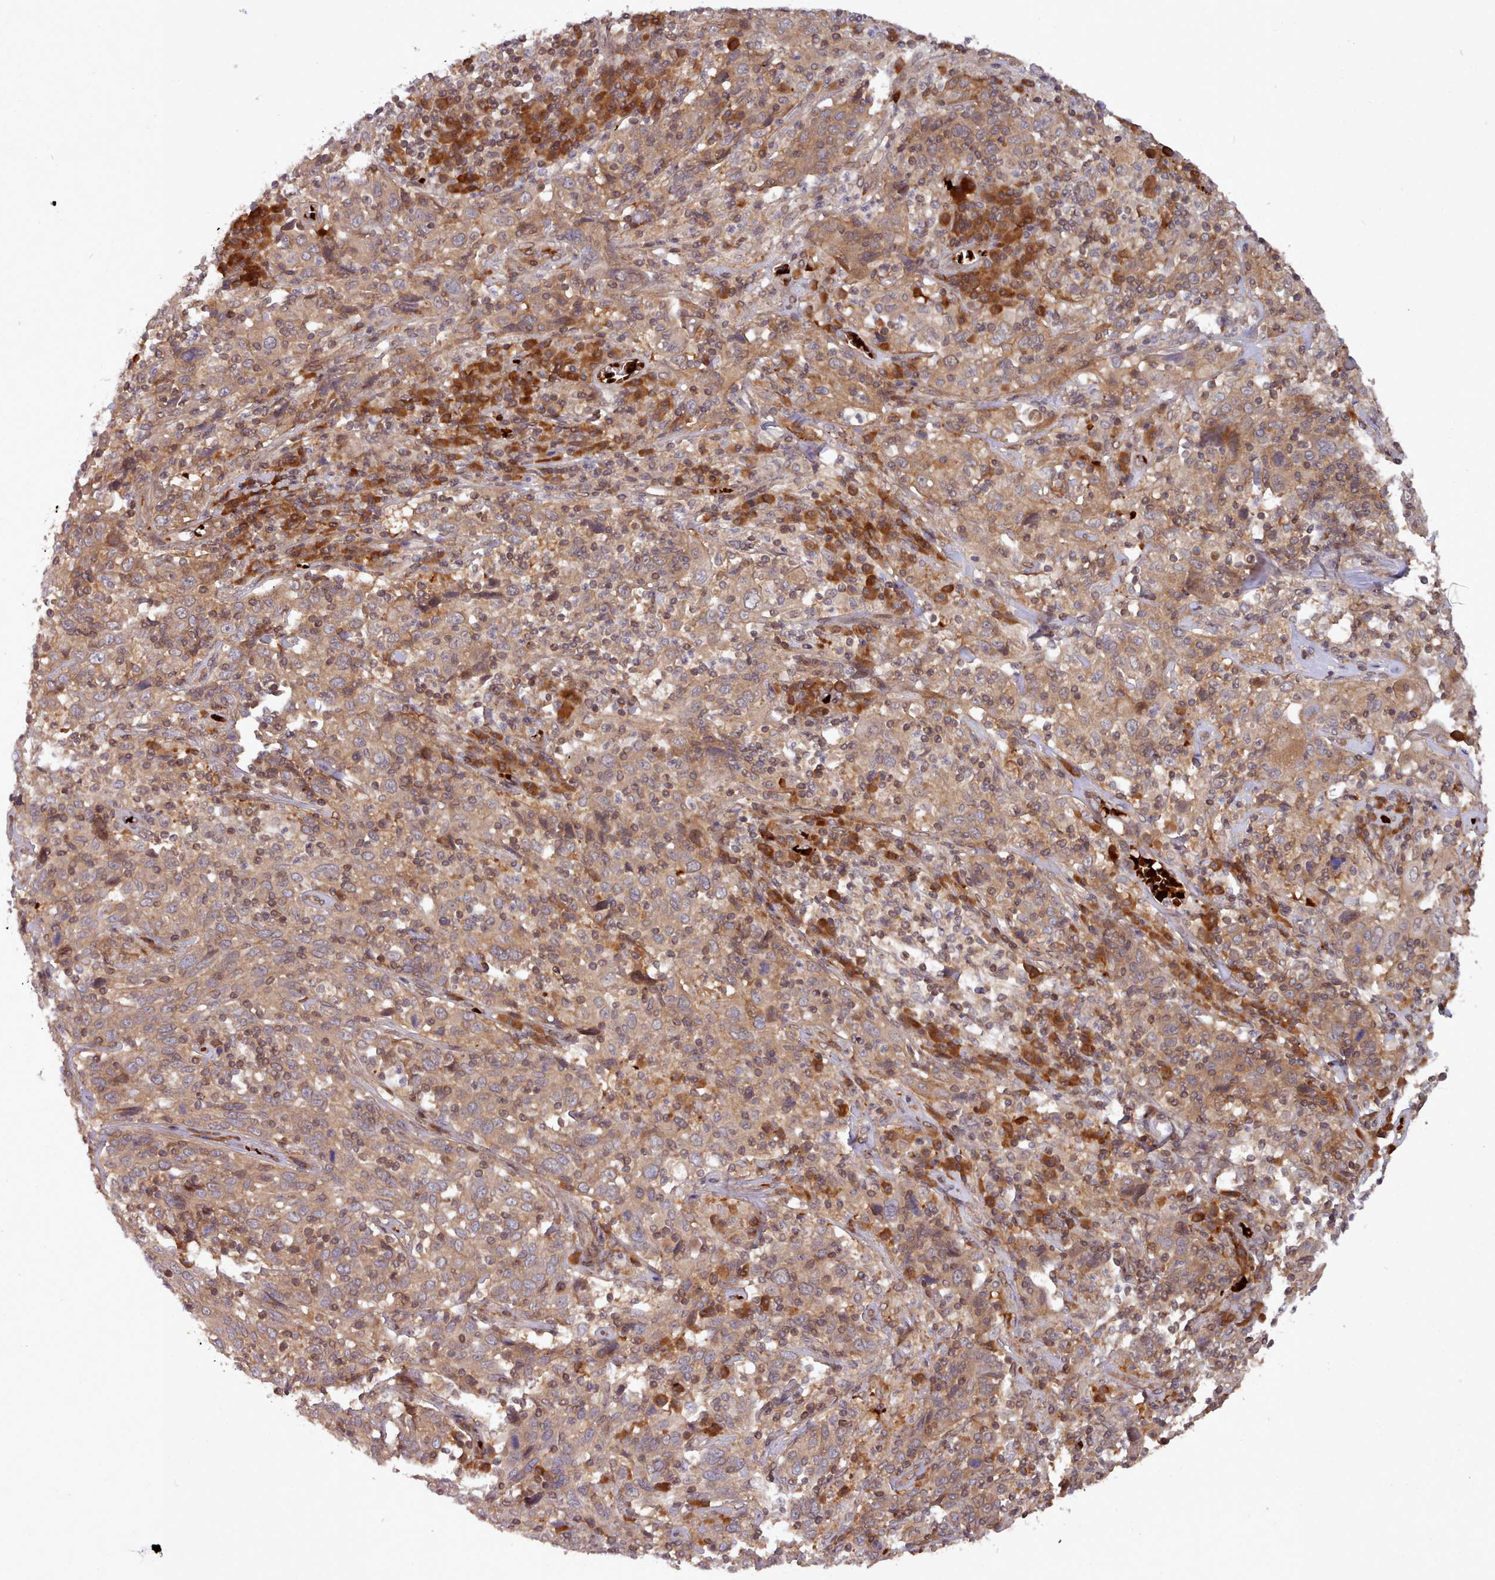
{"staining": {"intensity": "weak", "quantity": ">75%", "location": "cytoplasmic/membranous,nuclear"}, "tissue": "cervical cancer", "cell_type": "Tumor cells", "image_type": "cancer", "snomed": [{"axis": "morphology", "description": "Squamous cell carcinoma, NOS"}, {"axis": "topography", "description": "Cervix"}], "caption": "There is low levels of weak cytoplasmic/membranous and nuclear expression in tumor cells of cervical cancer (squamous cell carcinoma), as demonstrated by immunohistochemical staining (brown color).", "gene": "UBE2G1", "patient": {"sex": "female", "age": 46}}